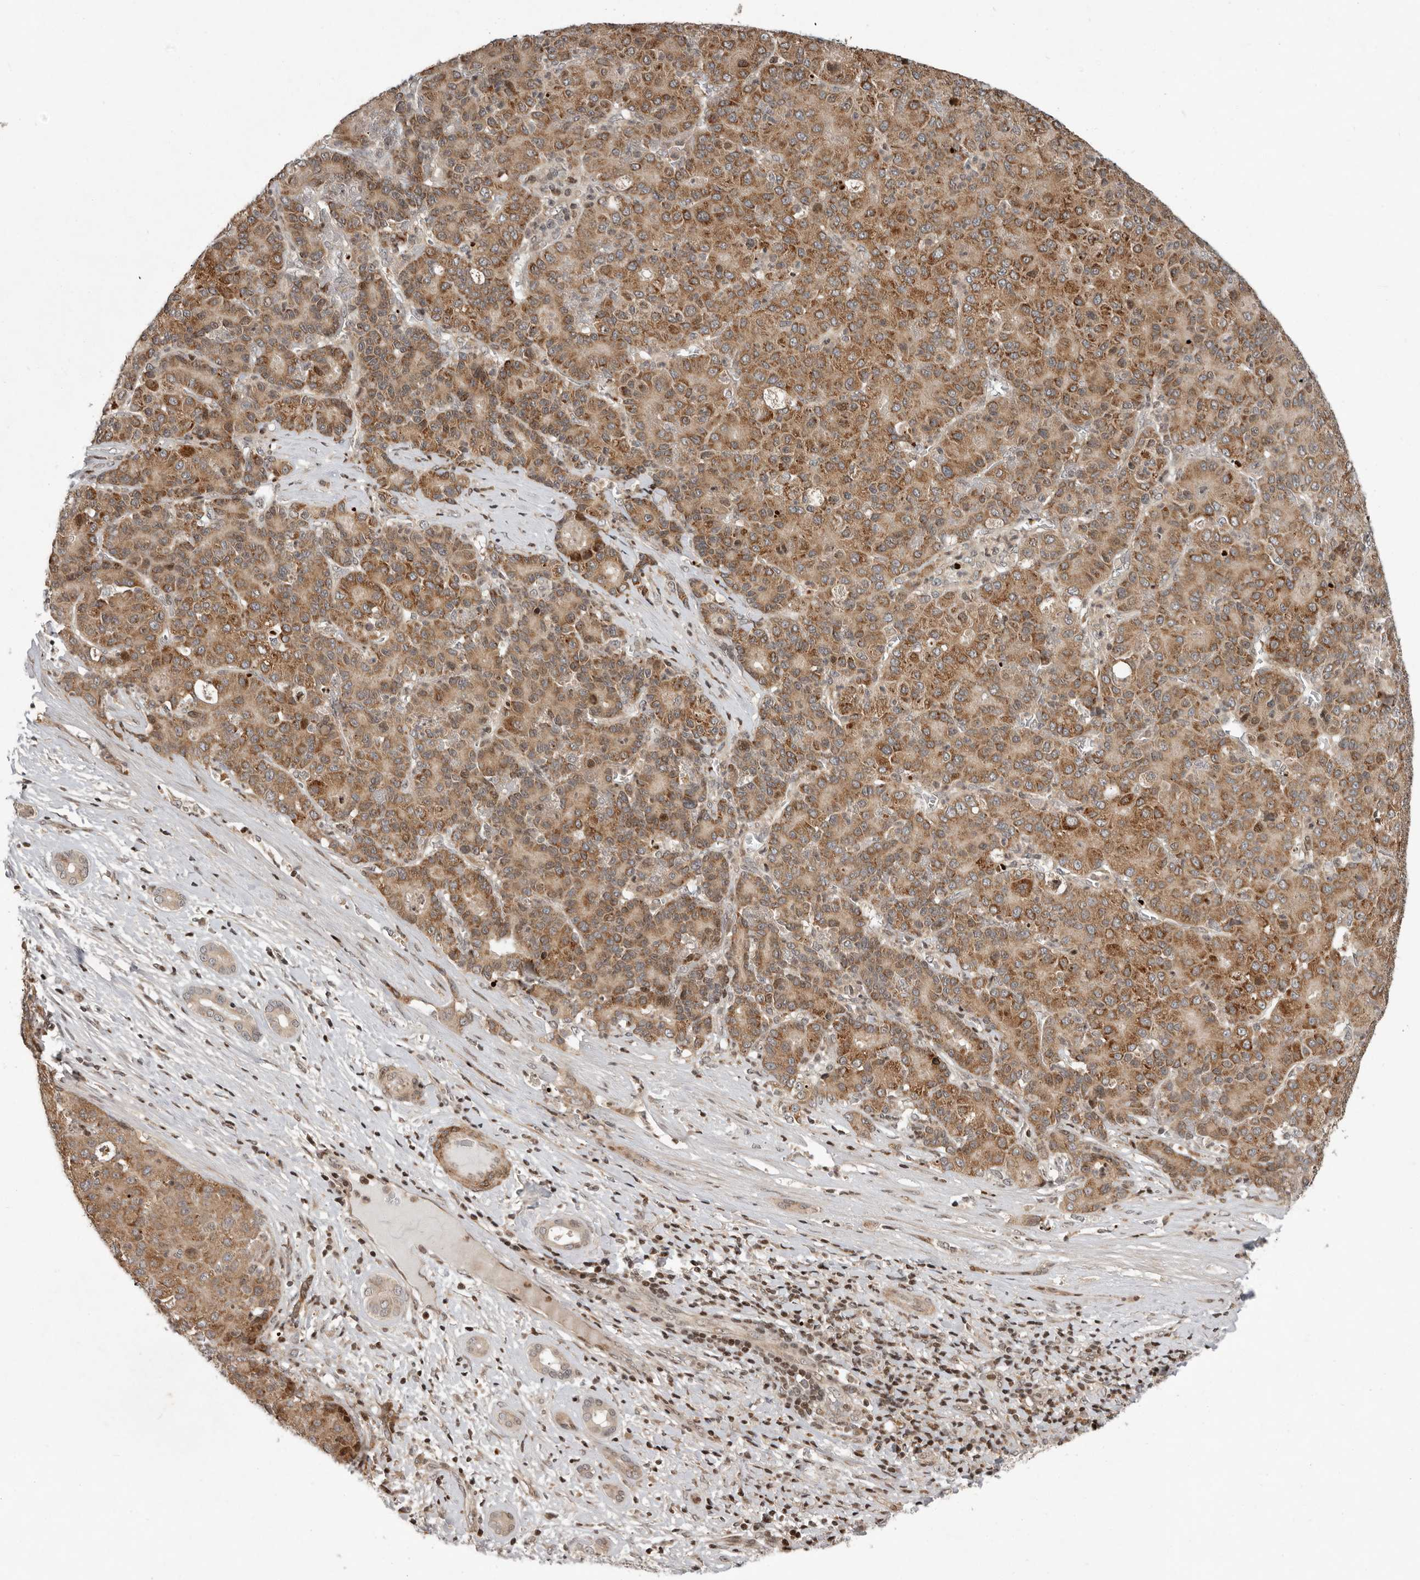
{"staining": {"intensity": "strong", "quantity": ">75%", "location": "cytoplasmic/membranous"}, "tissue": "liver cancer", "cell_type": "Tumor cells", "image_type": "cancer", "snomed": [{"axis": "morphology", "description": "Carcinoma, Hepatocellular, NOS"}, {"axis": "topography", "description": "Liver"}], "caption": "Protein expression analysis of human liver cancer (hepatocellular carcinoma) reveals strong cytoplasmic/membranous staining in about >75% of tumor cells.", "gene": "RABIF", "patient": {"sex": "male", "age": 65}}